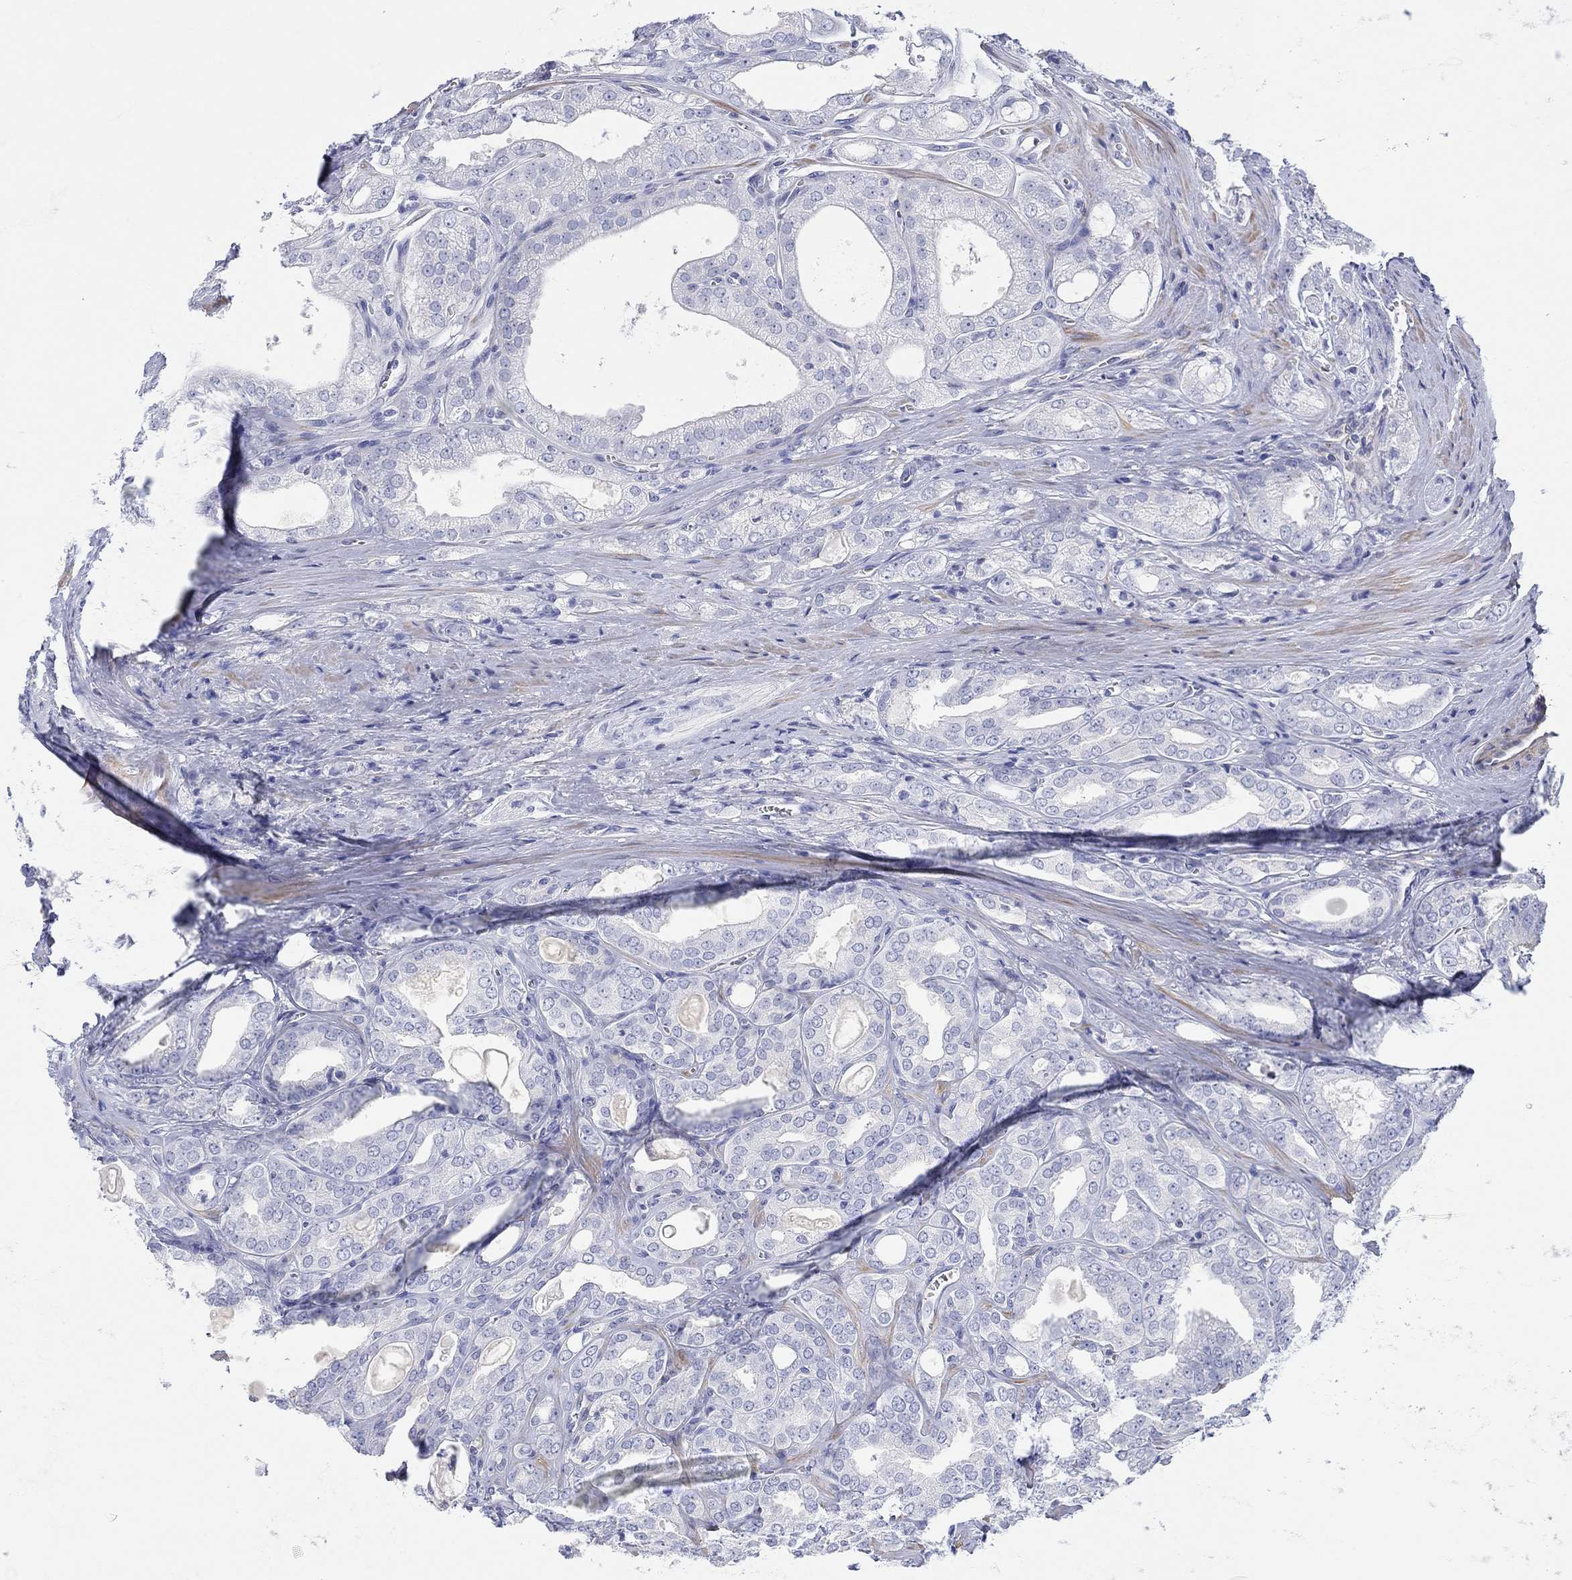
{"staining": {"intensity": "negative", "quantity": "none", "location": "none"}, "tissue": "prostate cancer", "cell_type": "Tumor cells", "image_type": "cancer", "snomed": [{"axis": "morphology", "description": "Adenocarcinoma, NOS"}, {"axis": "morphology", "description": "Adenocarcinoma, High grade"}, {"axis": "topography", "description": "Prostate"}], "caption": "This is an immunohistochemistry micrograph of prostate cancer. There is no expression in tumor cells.", "gene": "PPIL6", "patient": {"sex": "male", "age": 70}}